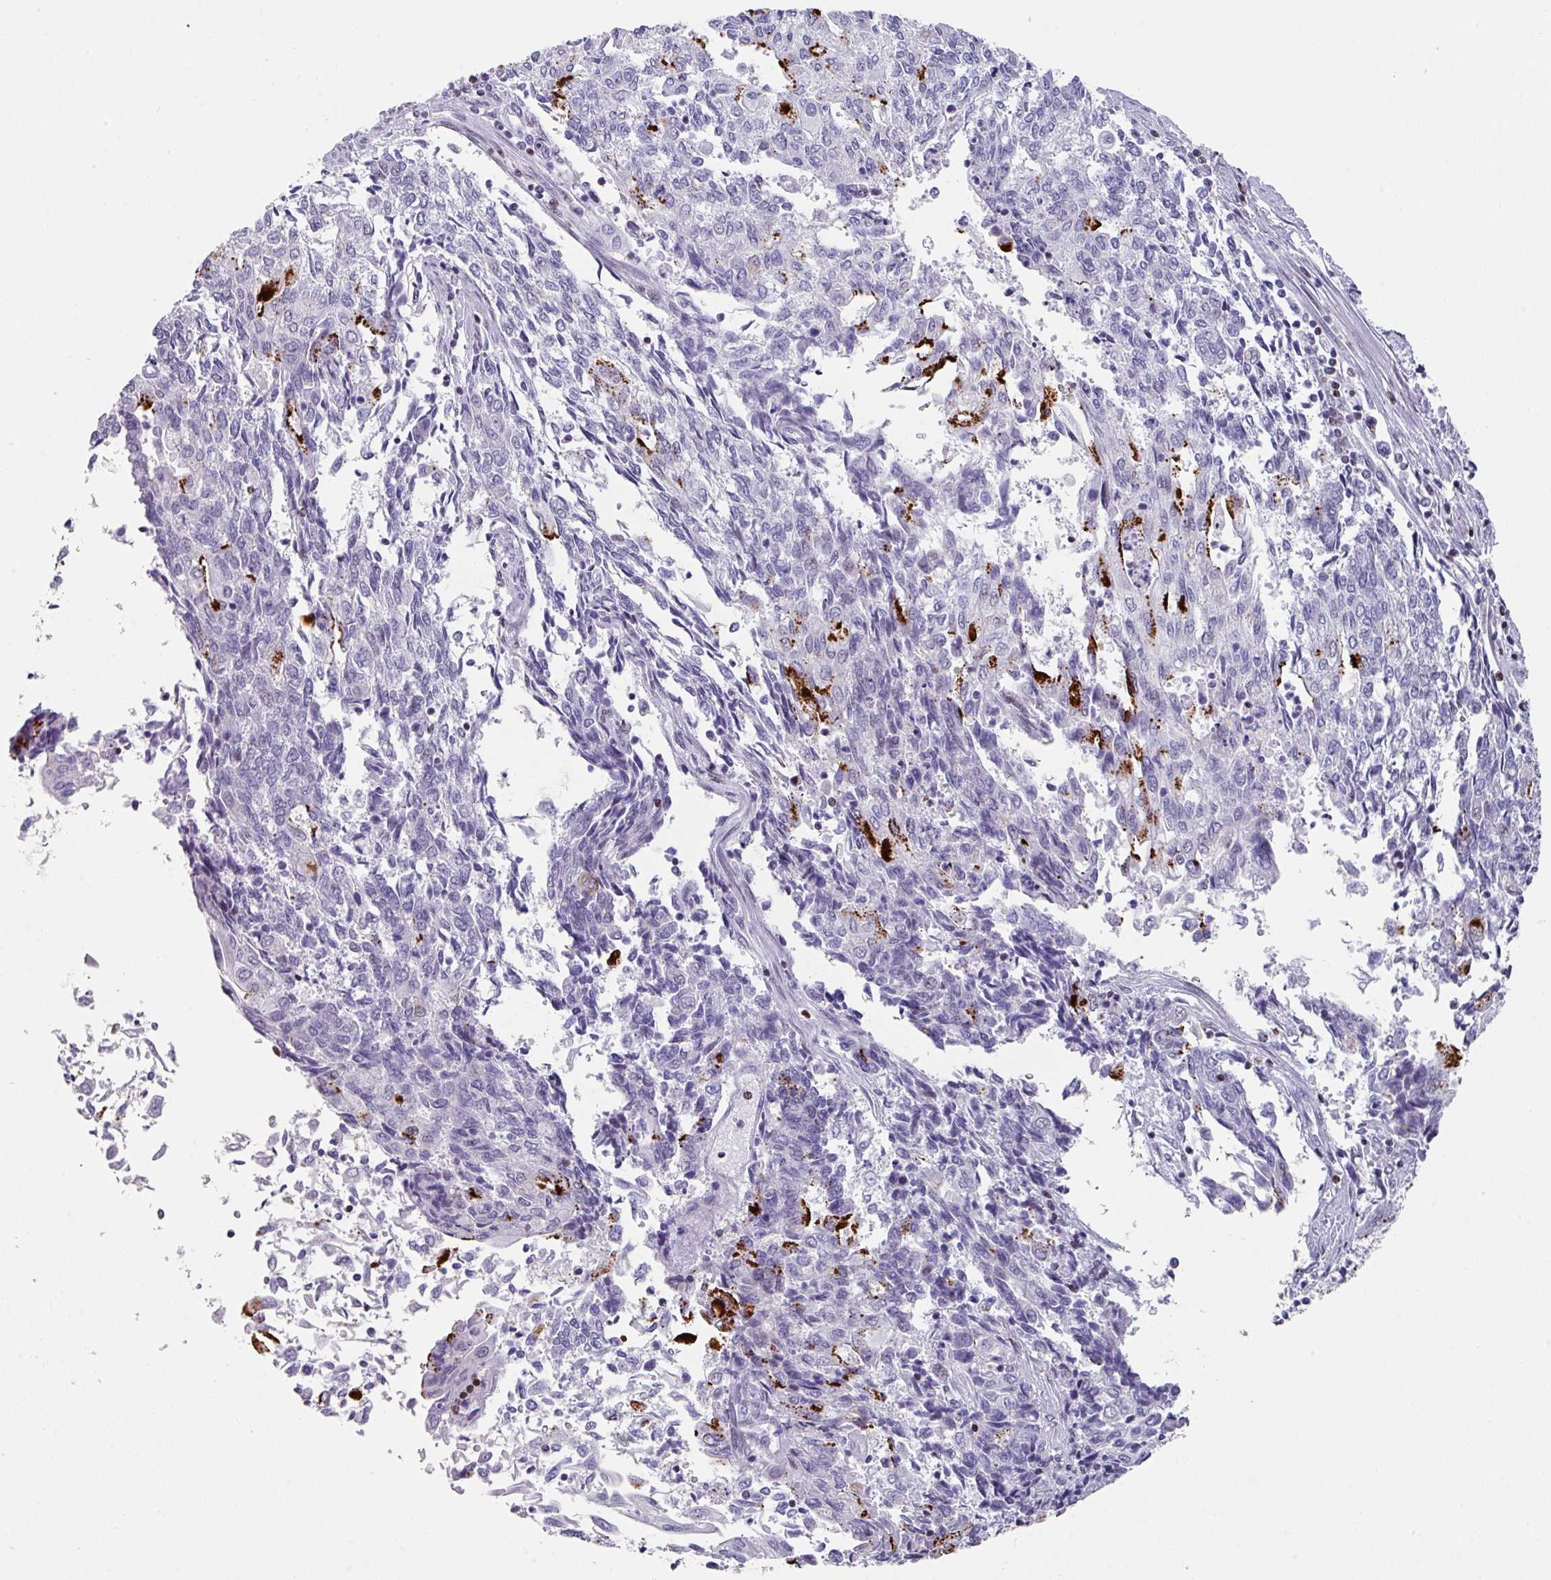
{"staining": {"intensity": "negative", "quantity": "none", "location": "none"}, "tissue": "endometrial cancer", "cell_type": "Tumor cells", "image_type": "cancer", "snomed": [{"axis": "morphology", "description": "Adenocarcinoma, NOS"}, {"axis": "topography", "description": "Endometrium"}], "caption": "Immunohistochemistry (IHC) micrograph of neoplastic tissue: human endometrial adenocarcinoma stained with DAB (3,3'-diaminobenzidine) exhibits no significant protein expression in tumor cells.", "gene": "TCF3", "patient": {"sex": "female", "age": 54}}